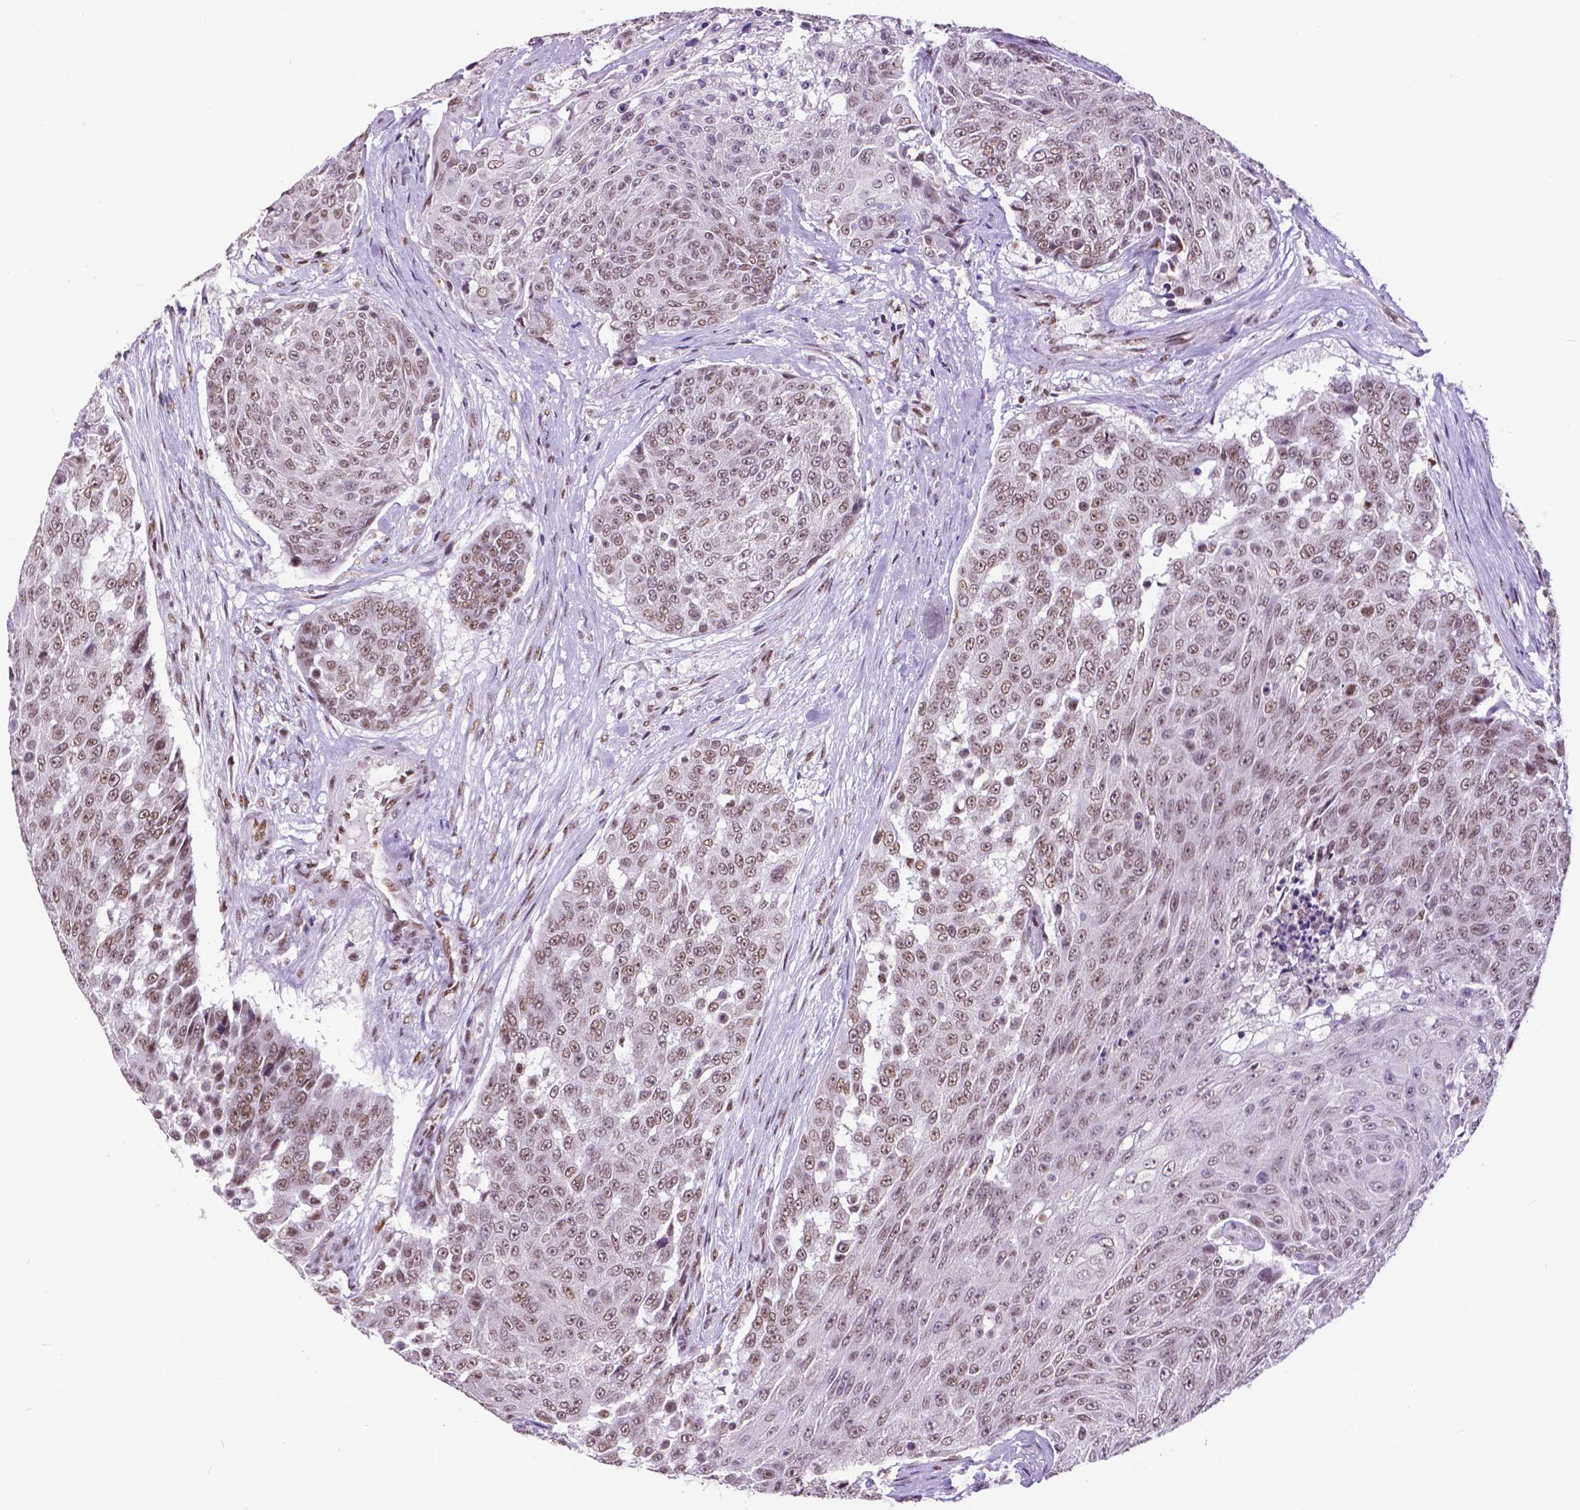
{"staining": {"intensity": "weak", "quantity": ">75%", "location": "nuclear"}, "tissue": "urothelial cancer", "cell_type": "Tumor cells", "image_type": "cancer", "snomed": [{"axis": "morphology", "description": "Urothelial carcinoma, High grade"}, {"axis": "topography", "description": "Urinary bladder"}], "caption": "High-grade urothelial carcinoma was stained to show a protein in brown. There is low levels of weak nuclear expression in approximately >75% of tumor cells.", "gene": "ATRX", "patient": {"sex": "female", "age": 63}}